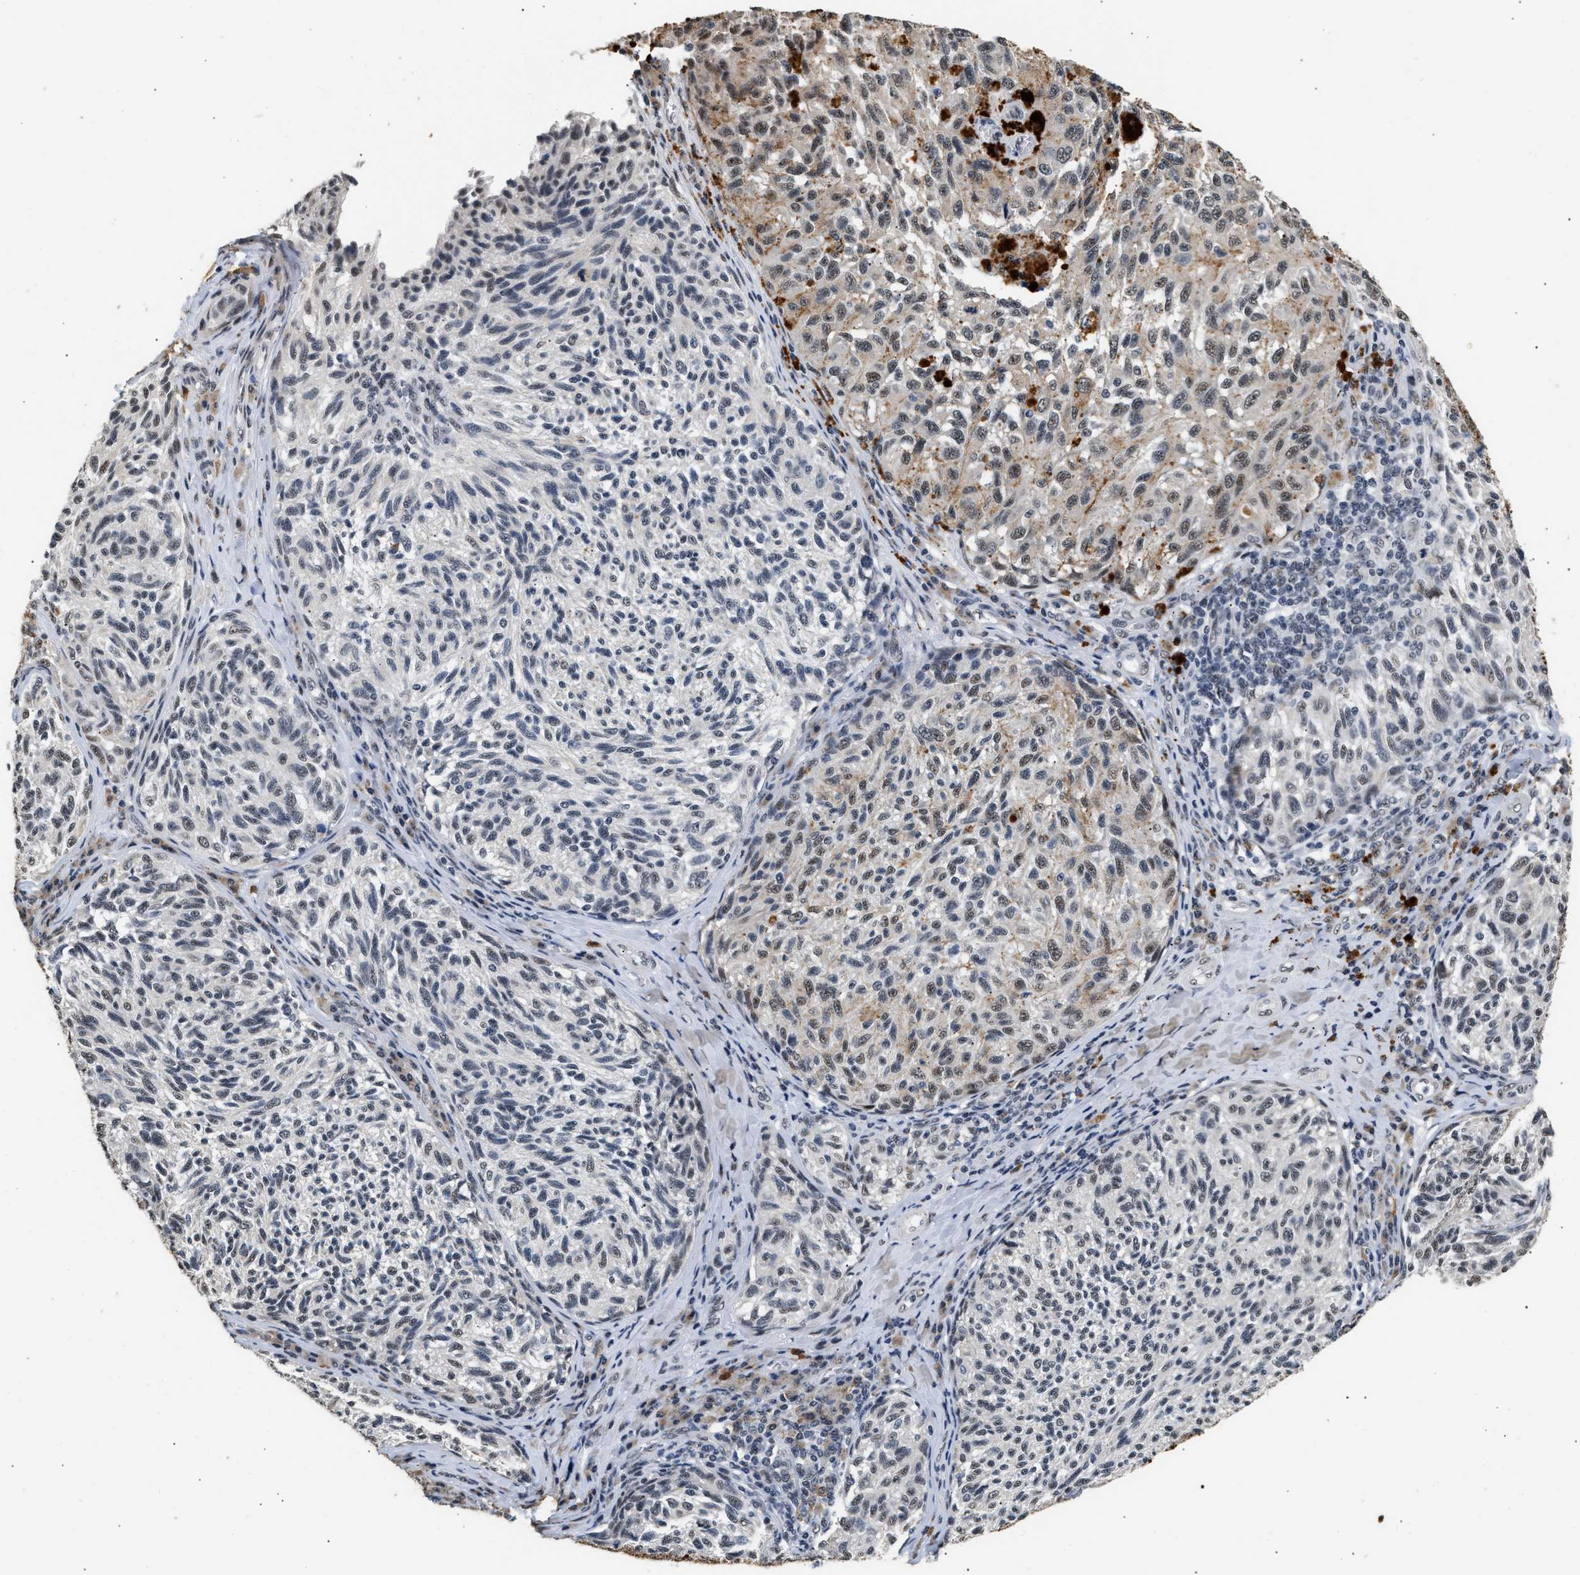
{"staining": {"intensity": "negative", "quantity": "none", "location": "none"}, "tissue": "melanoma", "cell_type": "Tumor cells", "image_type": "cancer", "snomed": [{"axis": "morphology", "description": "Malignant melanoma, NOS"}, {"axis": "topography", "description": "Skin"}], "caption": "IHC image of malignant melanoma stained for a protein (brown), which shows no expression in tumor cells. The staining was performed using DAB (3,3'-diaminobenzidine) to visualize the protein expression in brown, while the nuclei were stained in blue with hematoxylin (Magnification: 20x).", "gene": "THOC1", "patient": {"sex": "female", "age": 73}}